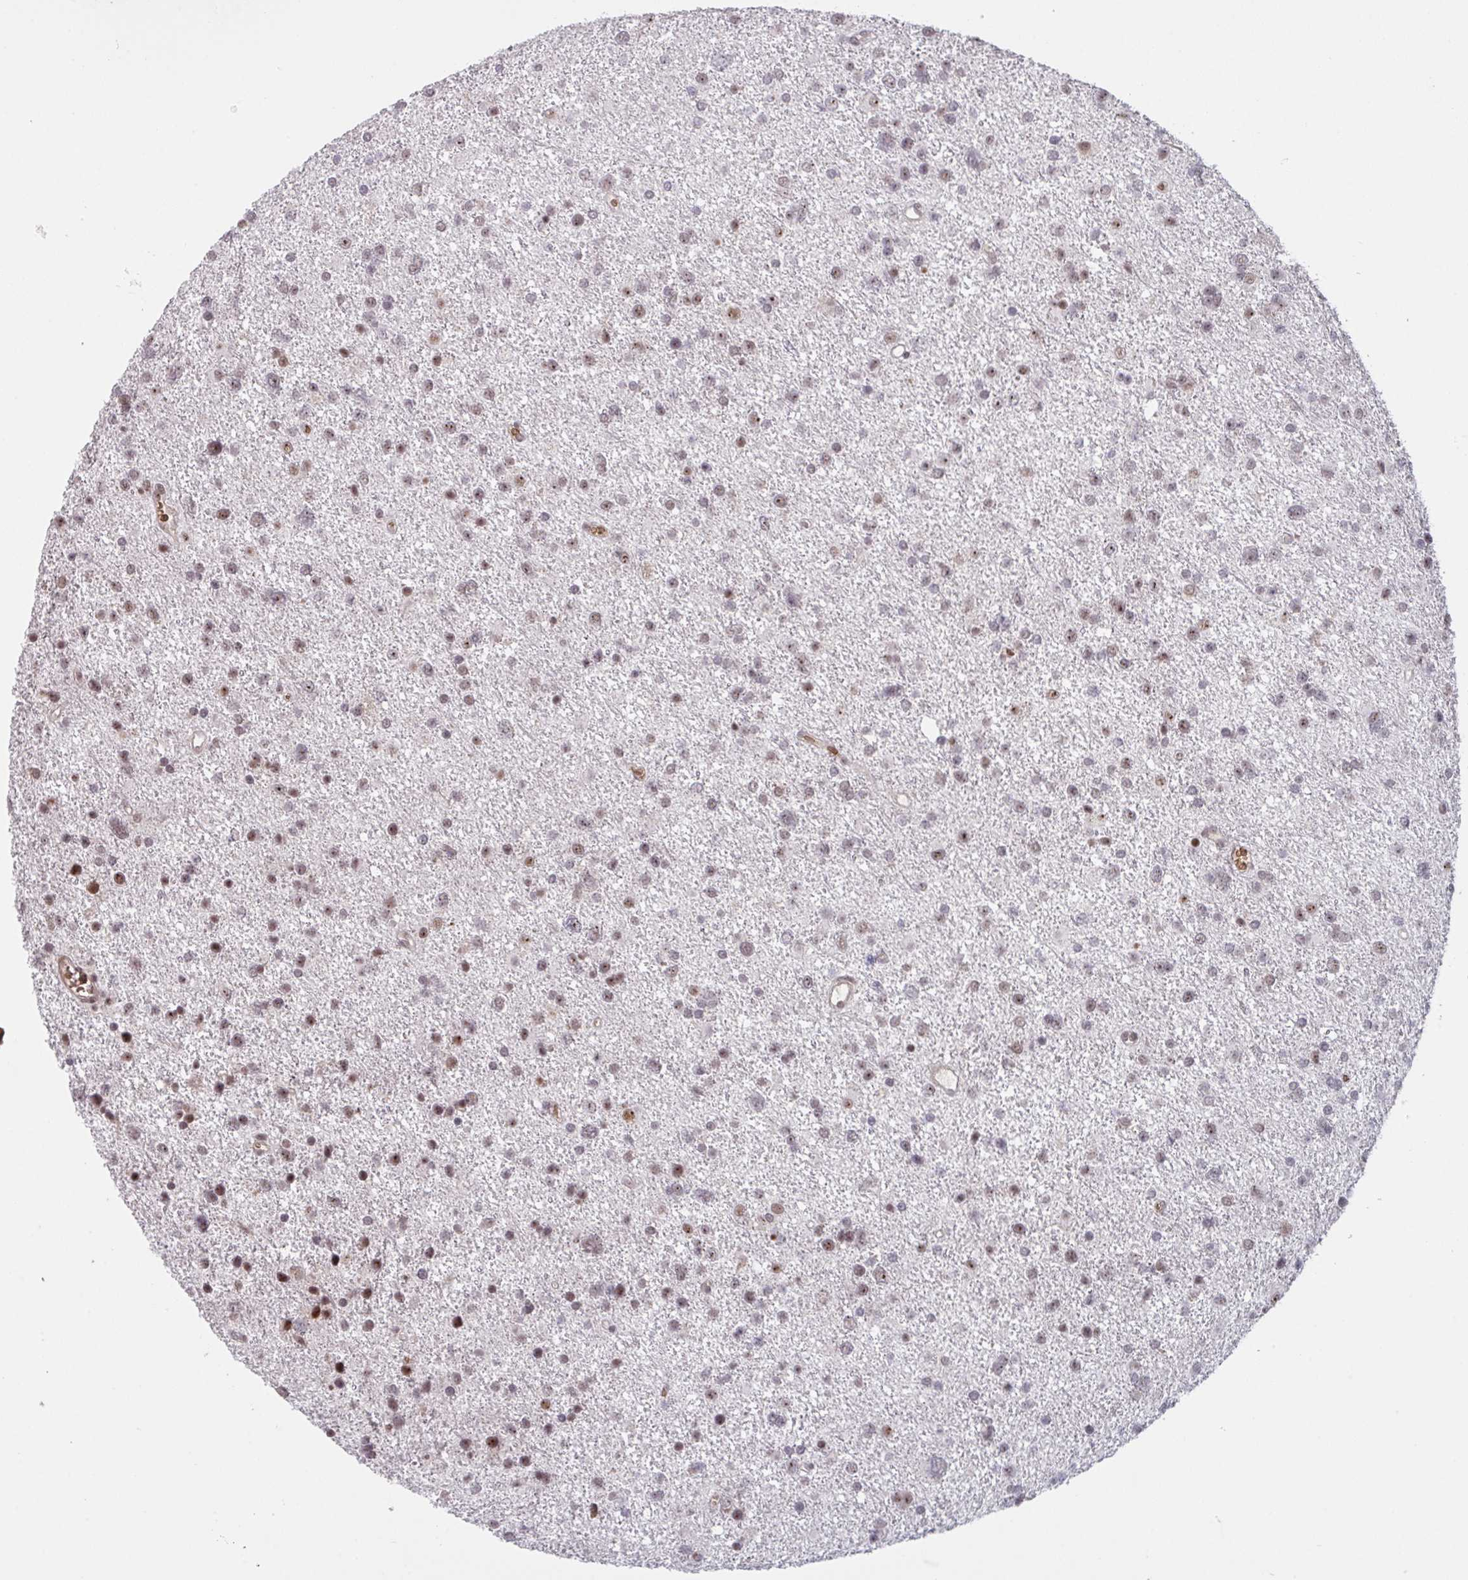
{"staining": {"intensity": "moderate", "quantity": "25%-75%", "location": "nuclear"}, "tissue": "glioma", "cell_type": "Tumor cells", "image_type": "cancer", "snomed": [{"axis": "morphology", "description": "Glioma, malignant, Low grade"}, {"axis": "topography", "description": "Brain"}], "caption": "Immunohistochemistry (IHC) of human malignant glioma (low-grade) demonstrates medium levels of moderate nuclear positivity in approximately 25%-75% of tumor cells. The protein is shown in brown color, while the nuclei are stained blue.", "gene": "NLRP13", "patient": {"sex": "female", "age": 55}}